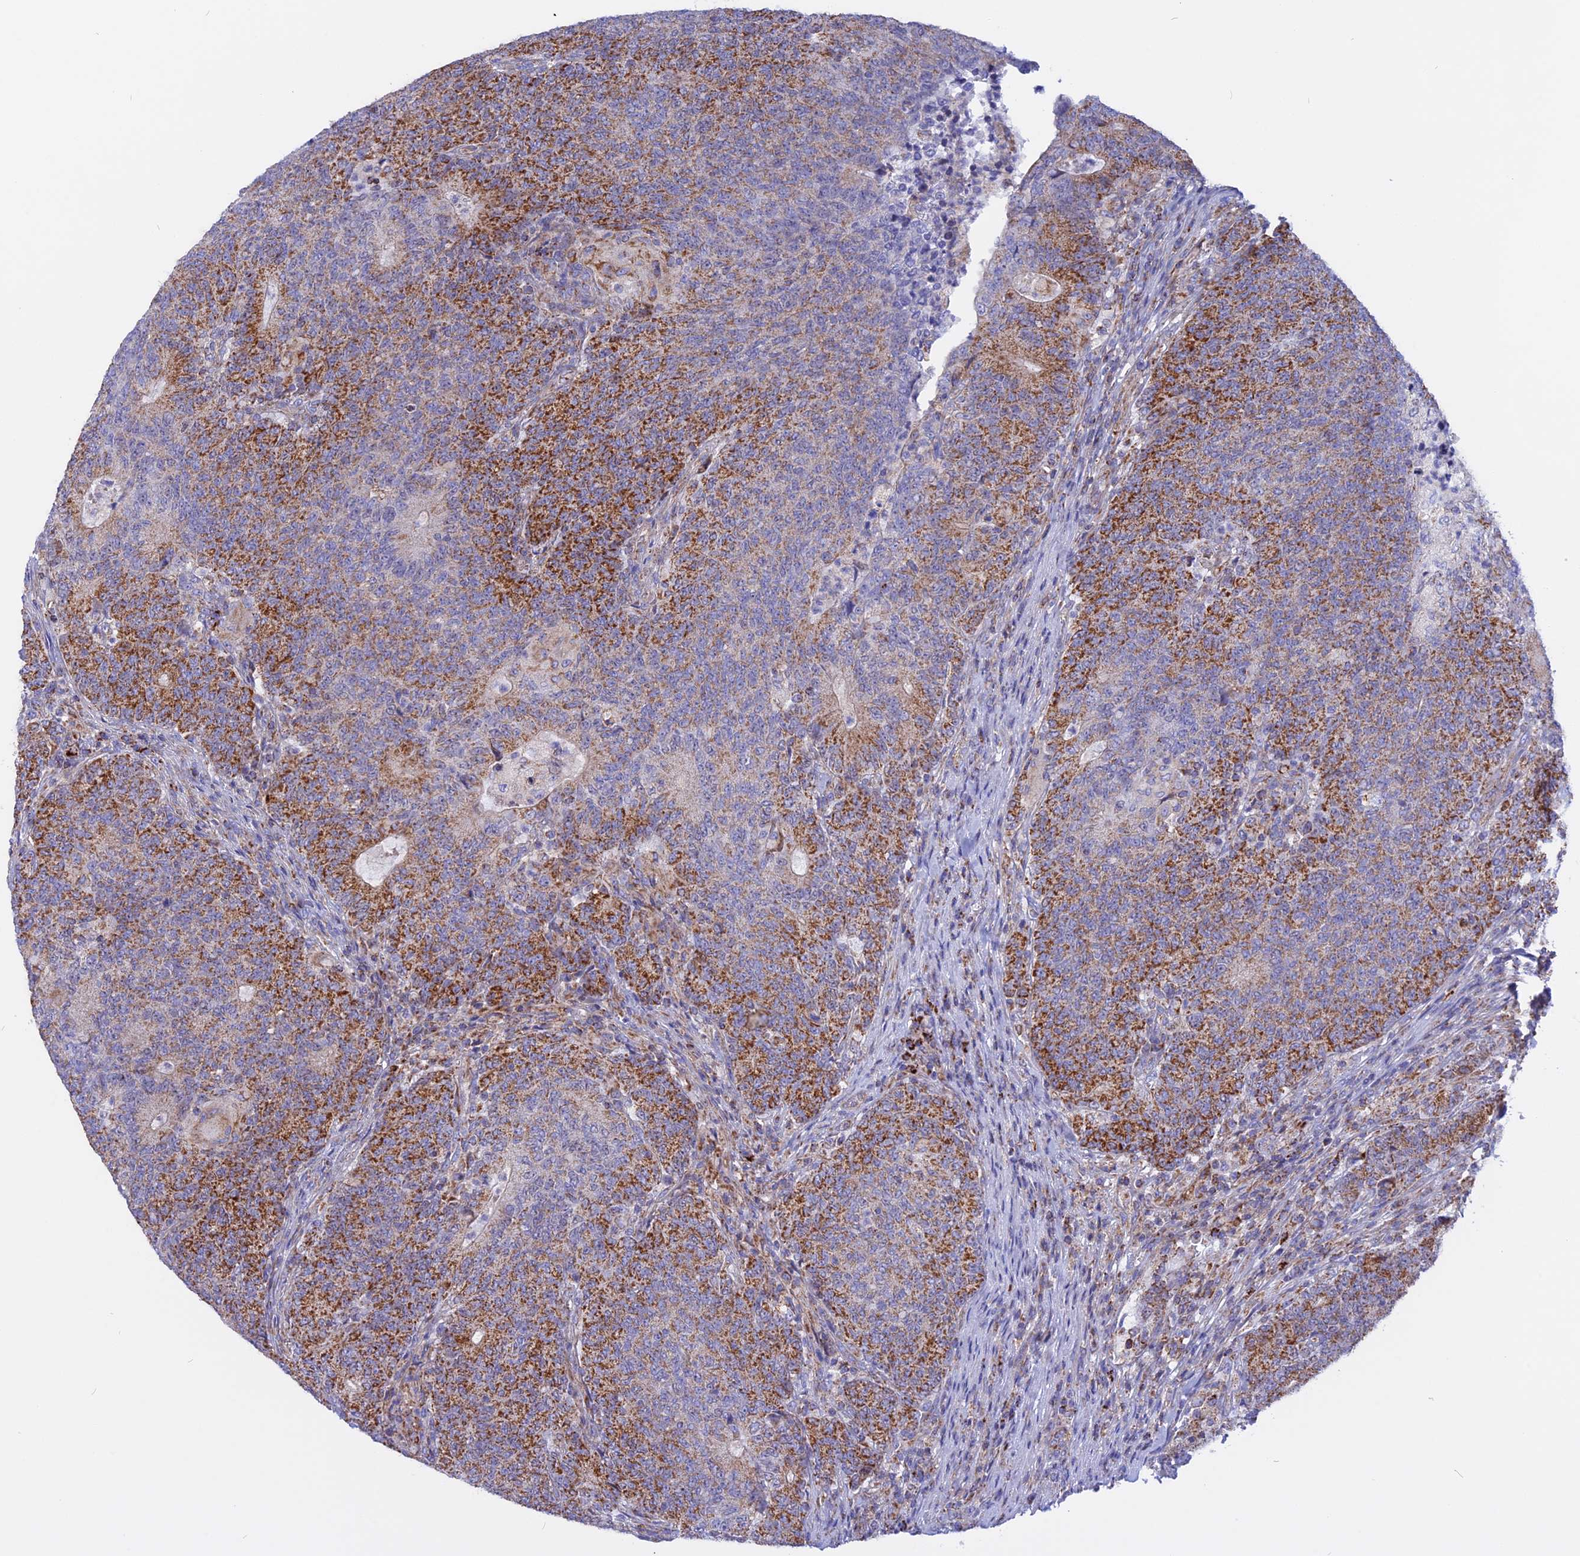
{"staining": {"intensity": "strong", "quantity": "25%-75%", "location": "cytoplasmic/membranous"}, "tissue": "colorectal cancer", "cell_type": "Tumor cells", "image_type": "cancer", "snomed": [{"axis": "morphology", "description": "Adenocarcinoma, NOS"}, {"axis": "topography", "description": "Colon"}], "caption": "Strong cytoplasmic/membranous positivity for a protein is appreciated in approximately 25%-75% of tumor cells of colorectal adenocarcinoma using immunohistochemistry.", "gene": "GCDH", "patient": {"sex": "female", "age": 75}}